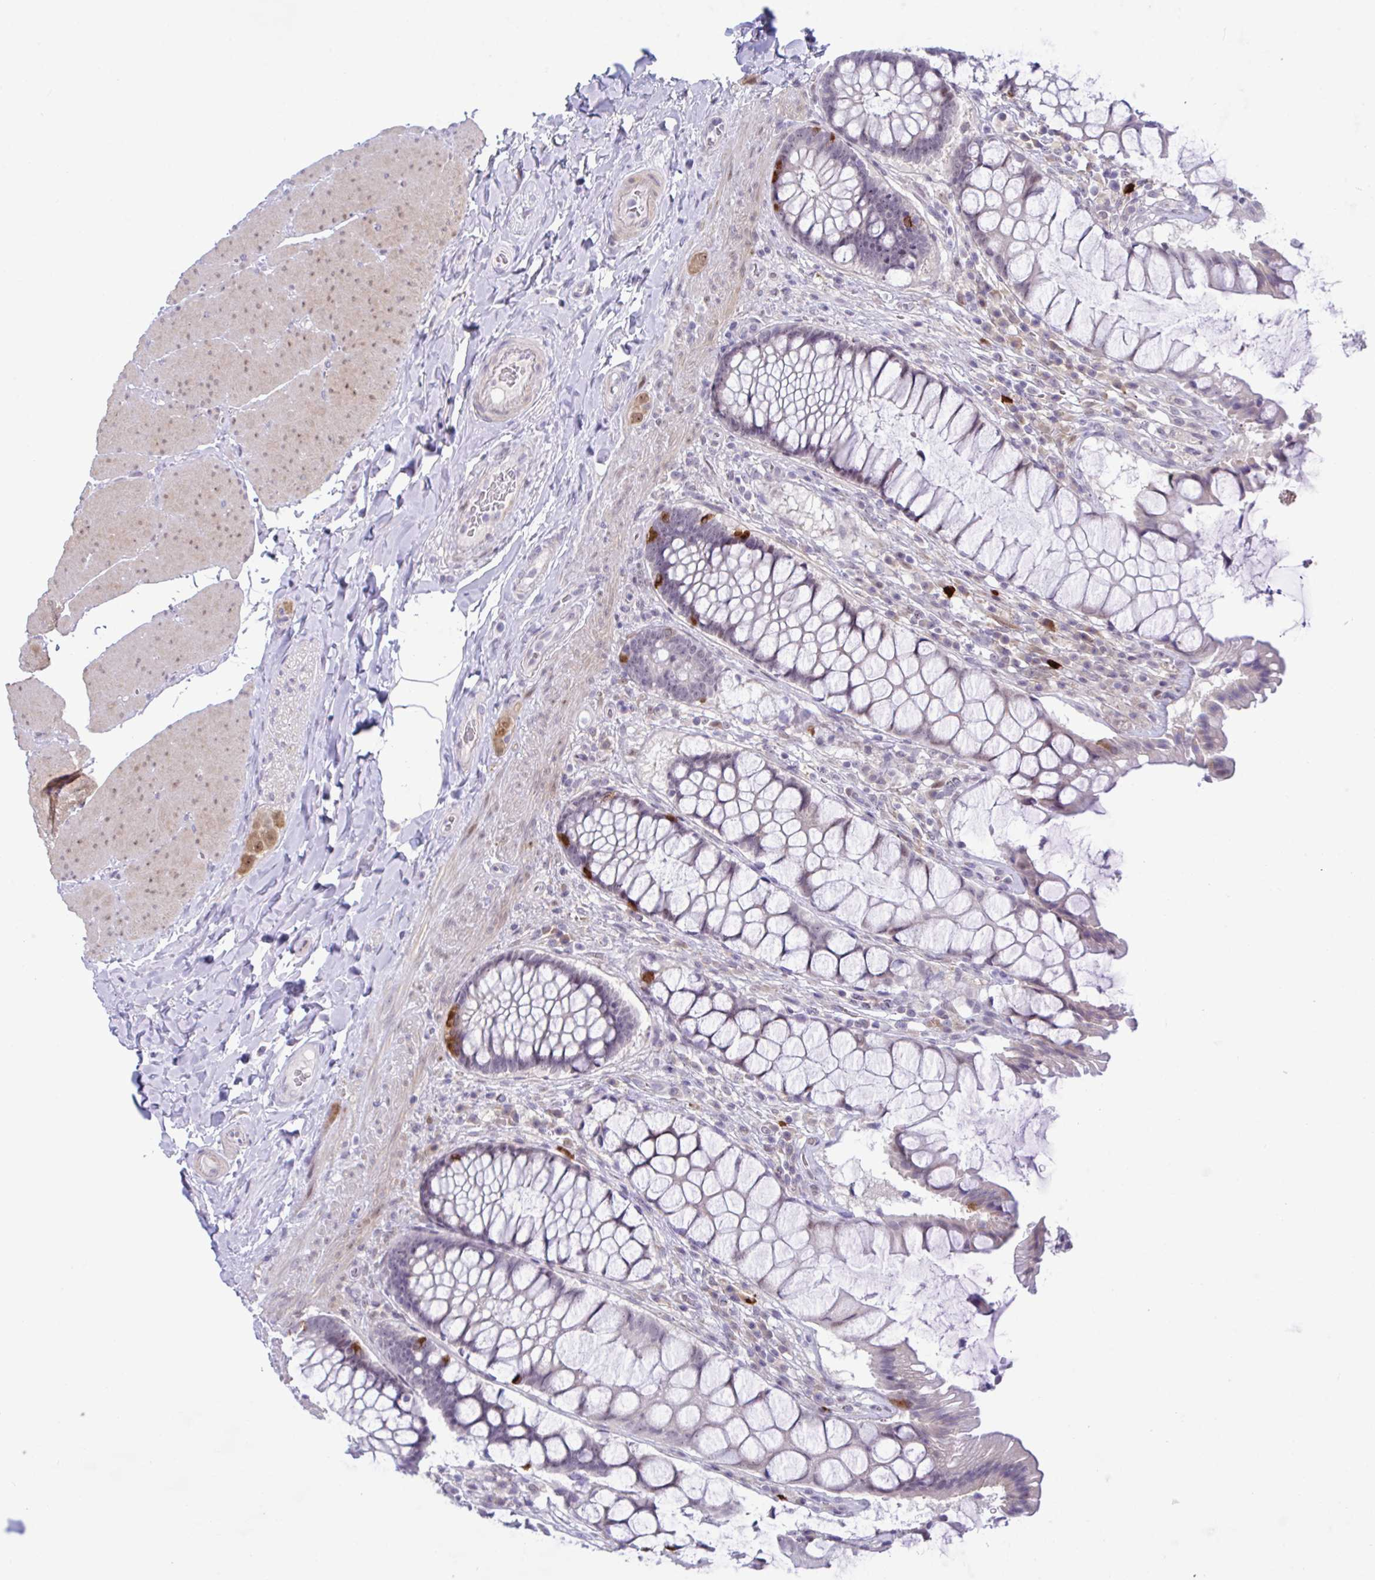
{"staining": {"intensity": "moderate", "quantity": "<25%", "location": "cytoplasmic/membranous"}, "tissue": "rectum", "cell_type": "Glandular cells", "image_type": "normal", "snomed": [{"axis": "morphology", "description": "Normal tissue, NOS"}, {"axis": "topography", "description": "Rectum"}], "caption": "Immunohistochemical staining of normal human rectum reveals low levels of moderate cytoplasmic/membranous positivity in approximately <25% of glandular cells. The staining was performed using DAB (3,3'-diaminobenzidine) to visualize the protein expression in brown, while the nuclei were stained in blue with hematoxylin (Magnification: 20x).", "gene": "USP35", "patient": {"sex": "female", "age": 58}}